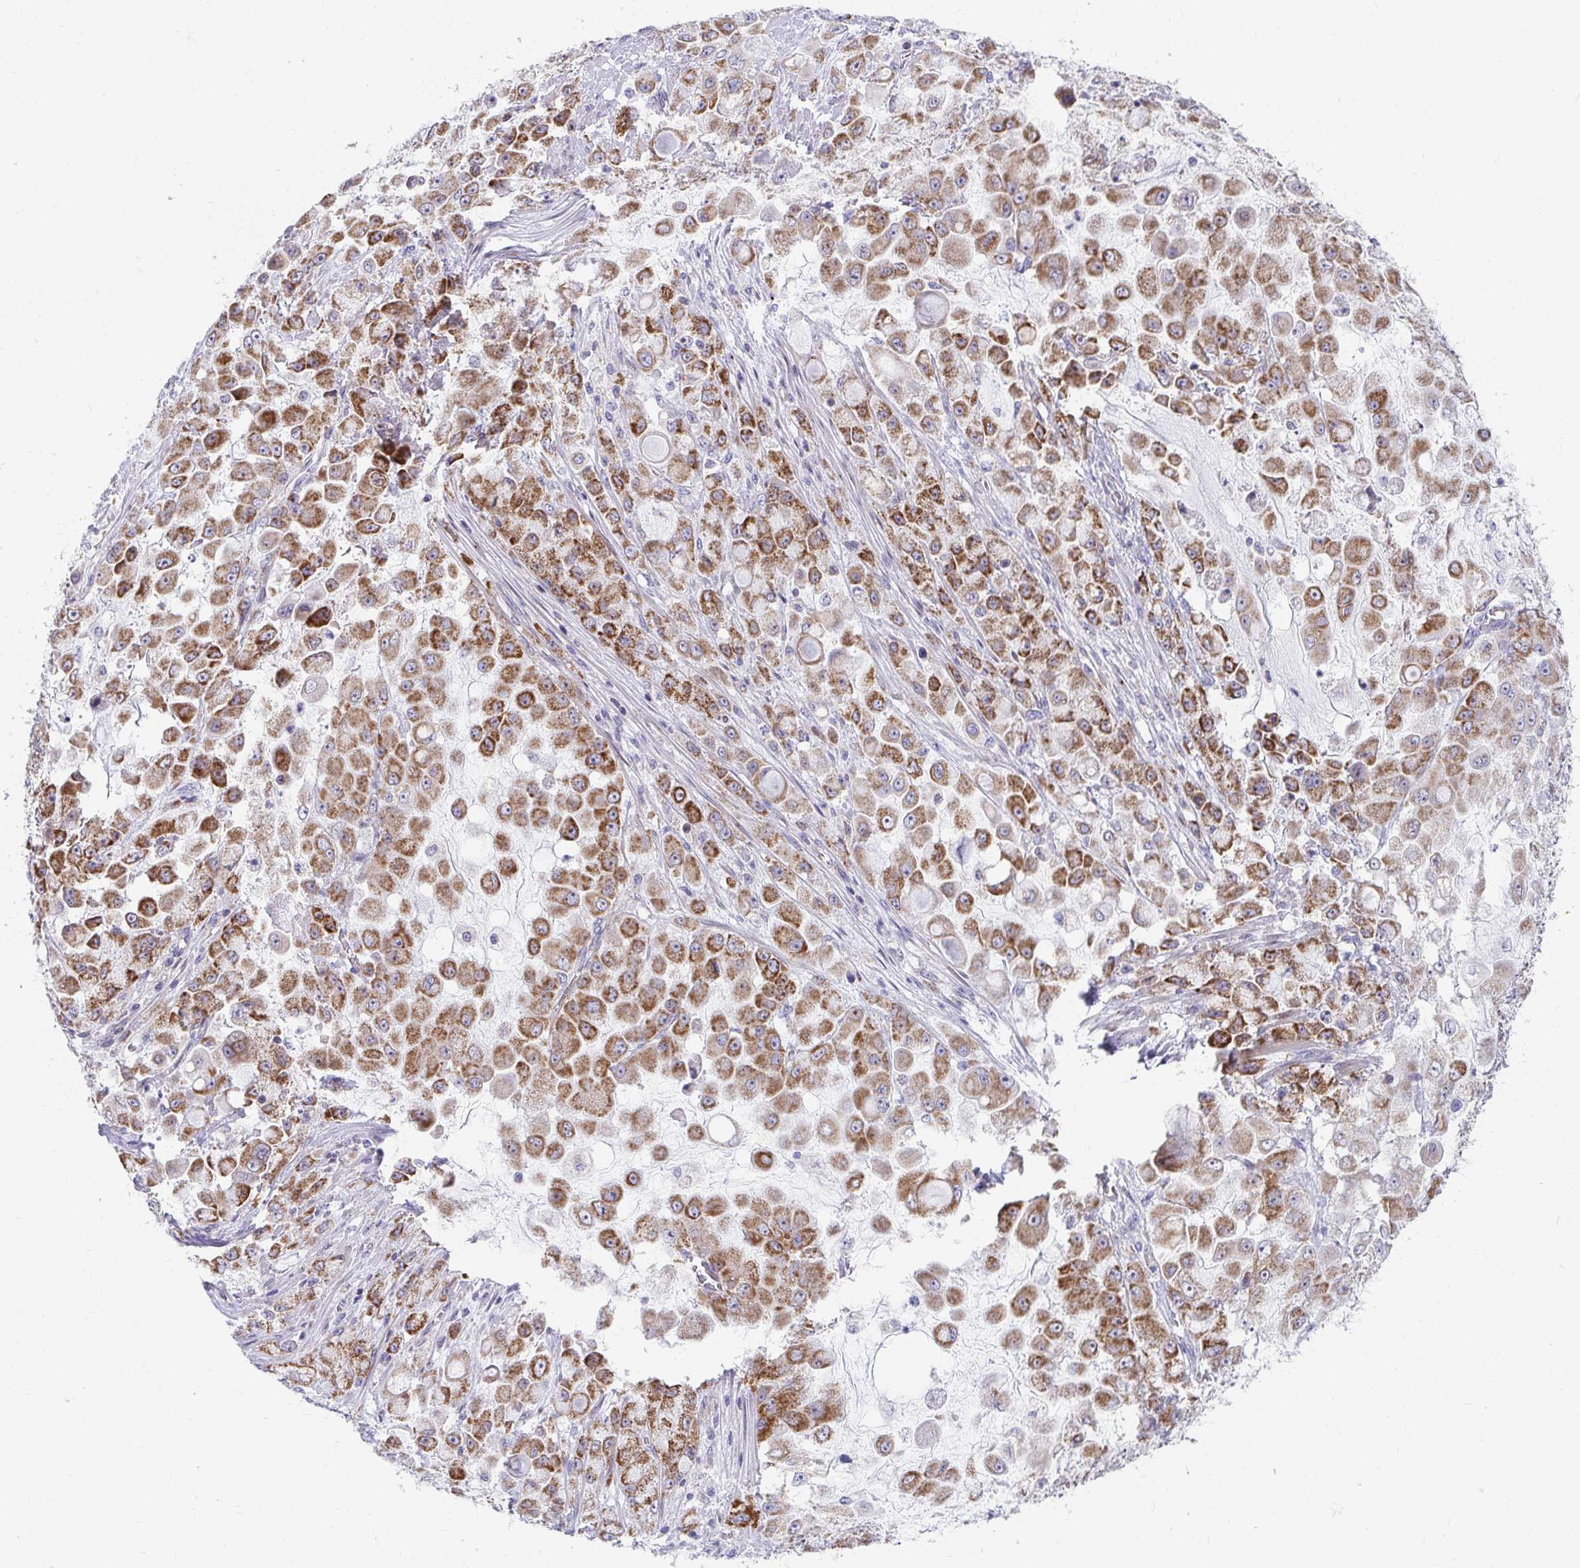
{"staining": {"intensity": "strong", "quantity": "25%-75%", "location": "cytoplasmic/membranous"}, "tissue": "stomach cancer", "cell_type": "Tumor cells", "image_type": "cancer", "snomed": [{"axis": "morphology", "description": "Adenocarcinoma, NOS"}, {"axis": "topography", "description": "Stomach"}], "caption": "This micrograph displays stomach adenocarcinoma stained with immunohistochemistry to label a protein in brown. The cytoplasmic/membranous of tumor cells show strong positivity for the protein. Nuclei are counter-stained blue.", "gene": "EXOC5", "patient": {"sex": "female", "age": 76}}